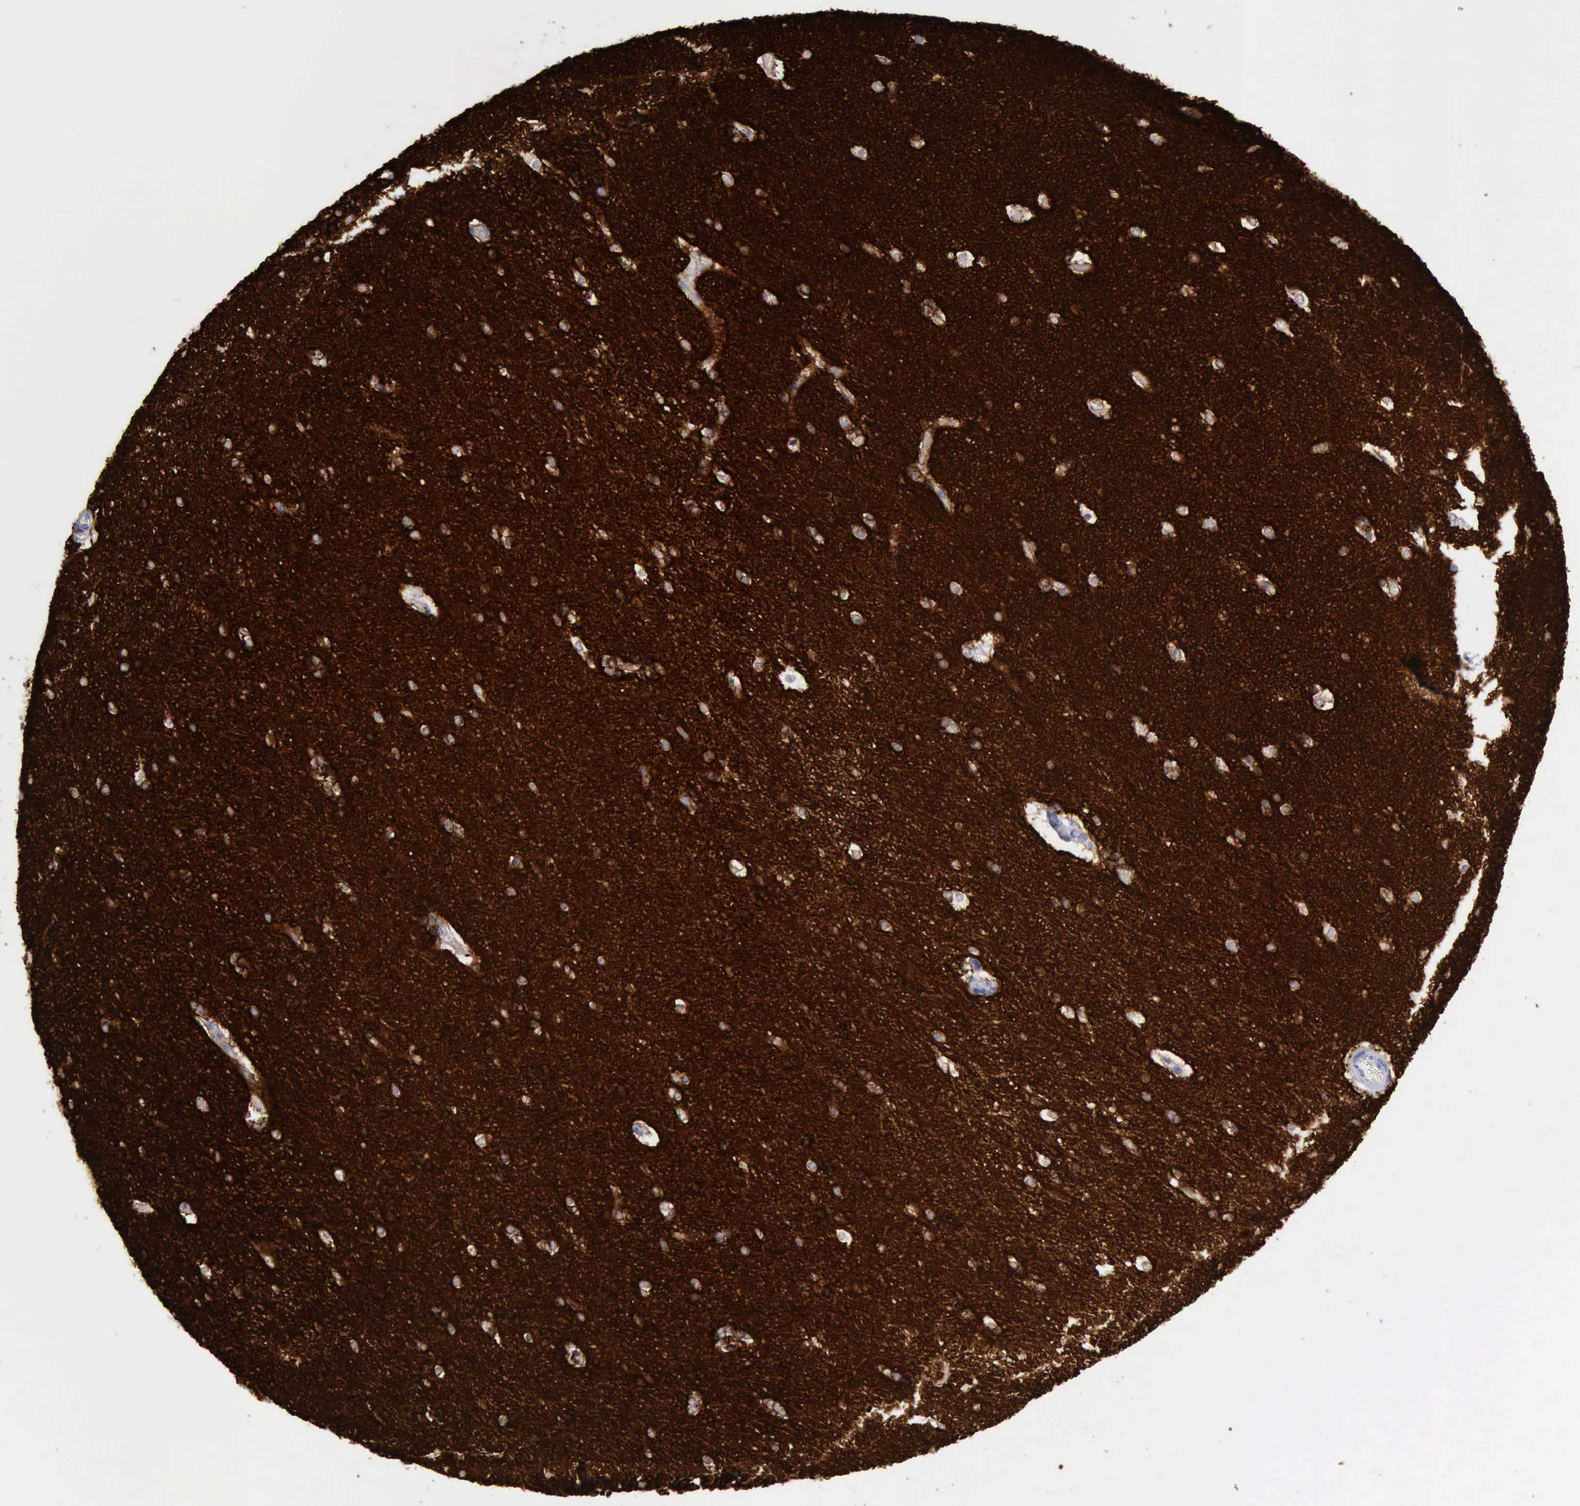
{"staining": {"intensity": "moderate", "quantity": "25%-75%", "location": "cytoplasmic/membranous"}, "tissue": "hippocampus", "cell_type": "Glial cells", "image_type": "normal", "snomed": [{"axis": "morphology", "description": "Normal tissue, NOS"}, {"axis": "topography", "description": "Hippocampus"}], "caption": "Moderate cytoplasmic/membranous expression is appreciated in approximately 25%-75% of glial cells in benign hippocampus.", "gene": "NCAM1", "patient": {"sex": "female", "age": 19}}